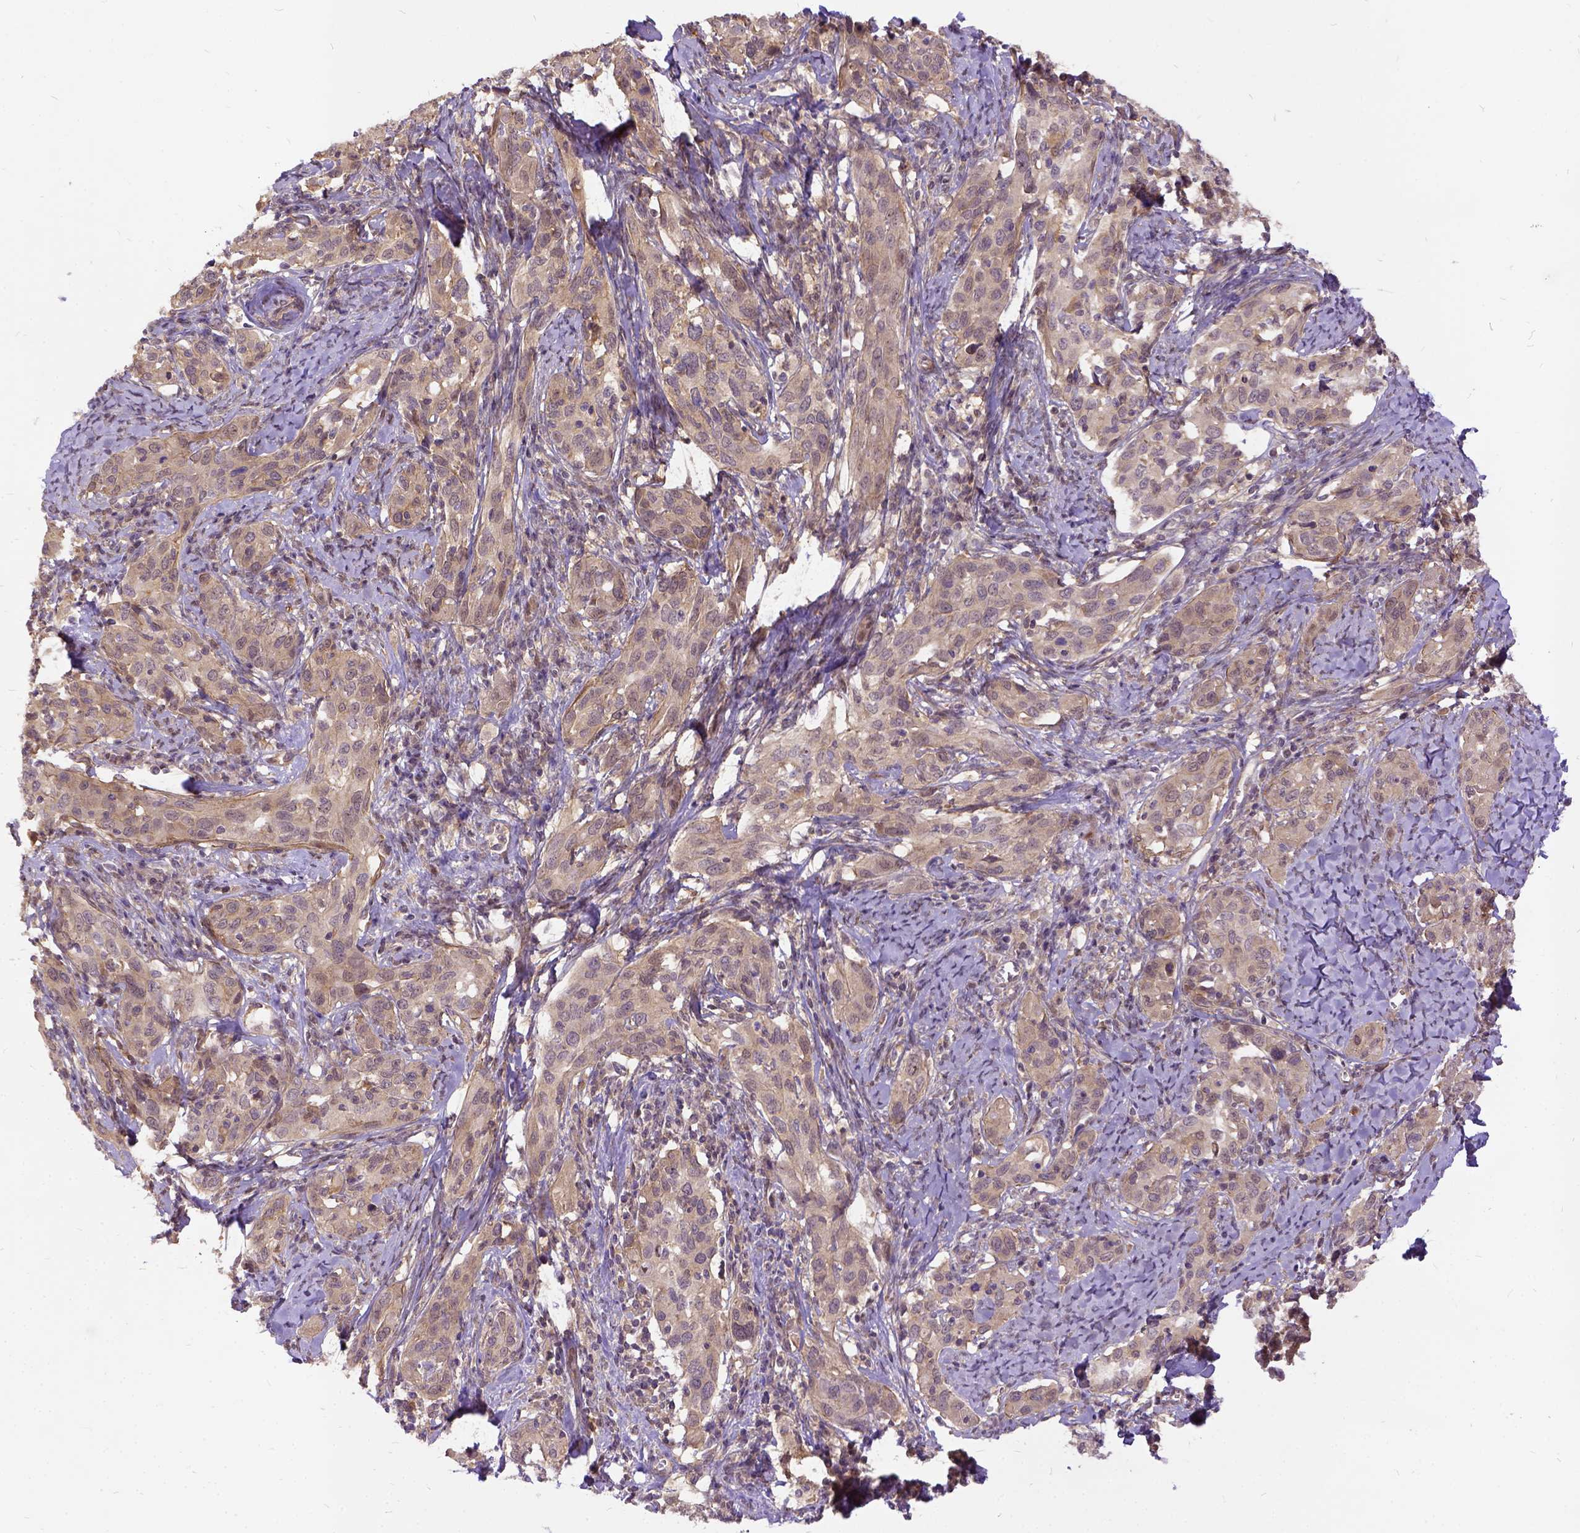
{"staining": {"intensity": "moderate", "quantity": ">75%", "location": "cytoplasmic/membranous"}, "tissue": "cervical cancer", "cell_type": "Tumor cells", "image_type": "cancer", "snomed": [{"axis": "morphology", "description": "Squamous cell carcinoma, NOS"}, {"axis": "topography", "description": "Cervix"}], "caption": "The photomicrograph shows staining of squamous cell carcinoma (cervical), revealing moderate cytoplasmic/membranous protein positivity (brown color) within tumor cells.", "gene": "ILRUN", "patient": {"sex": "female", "age": 51}}